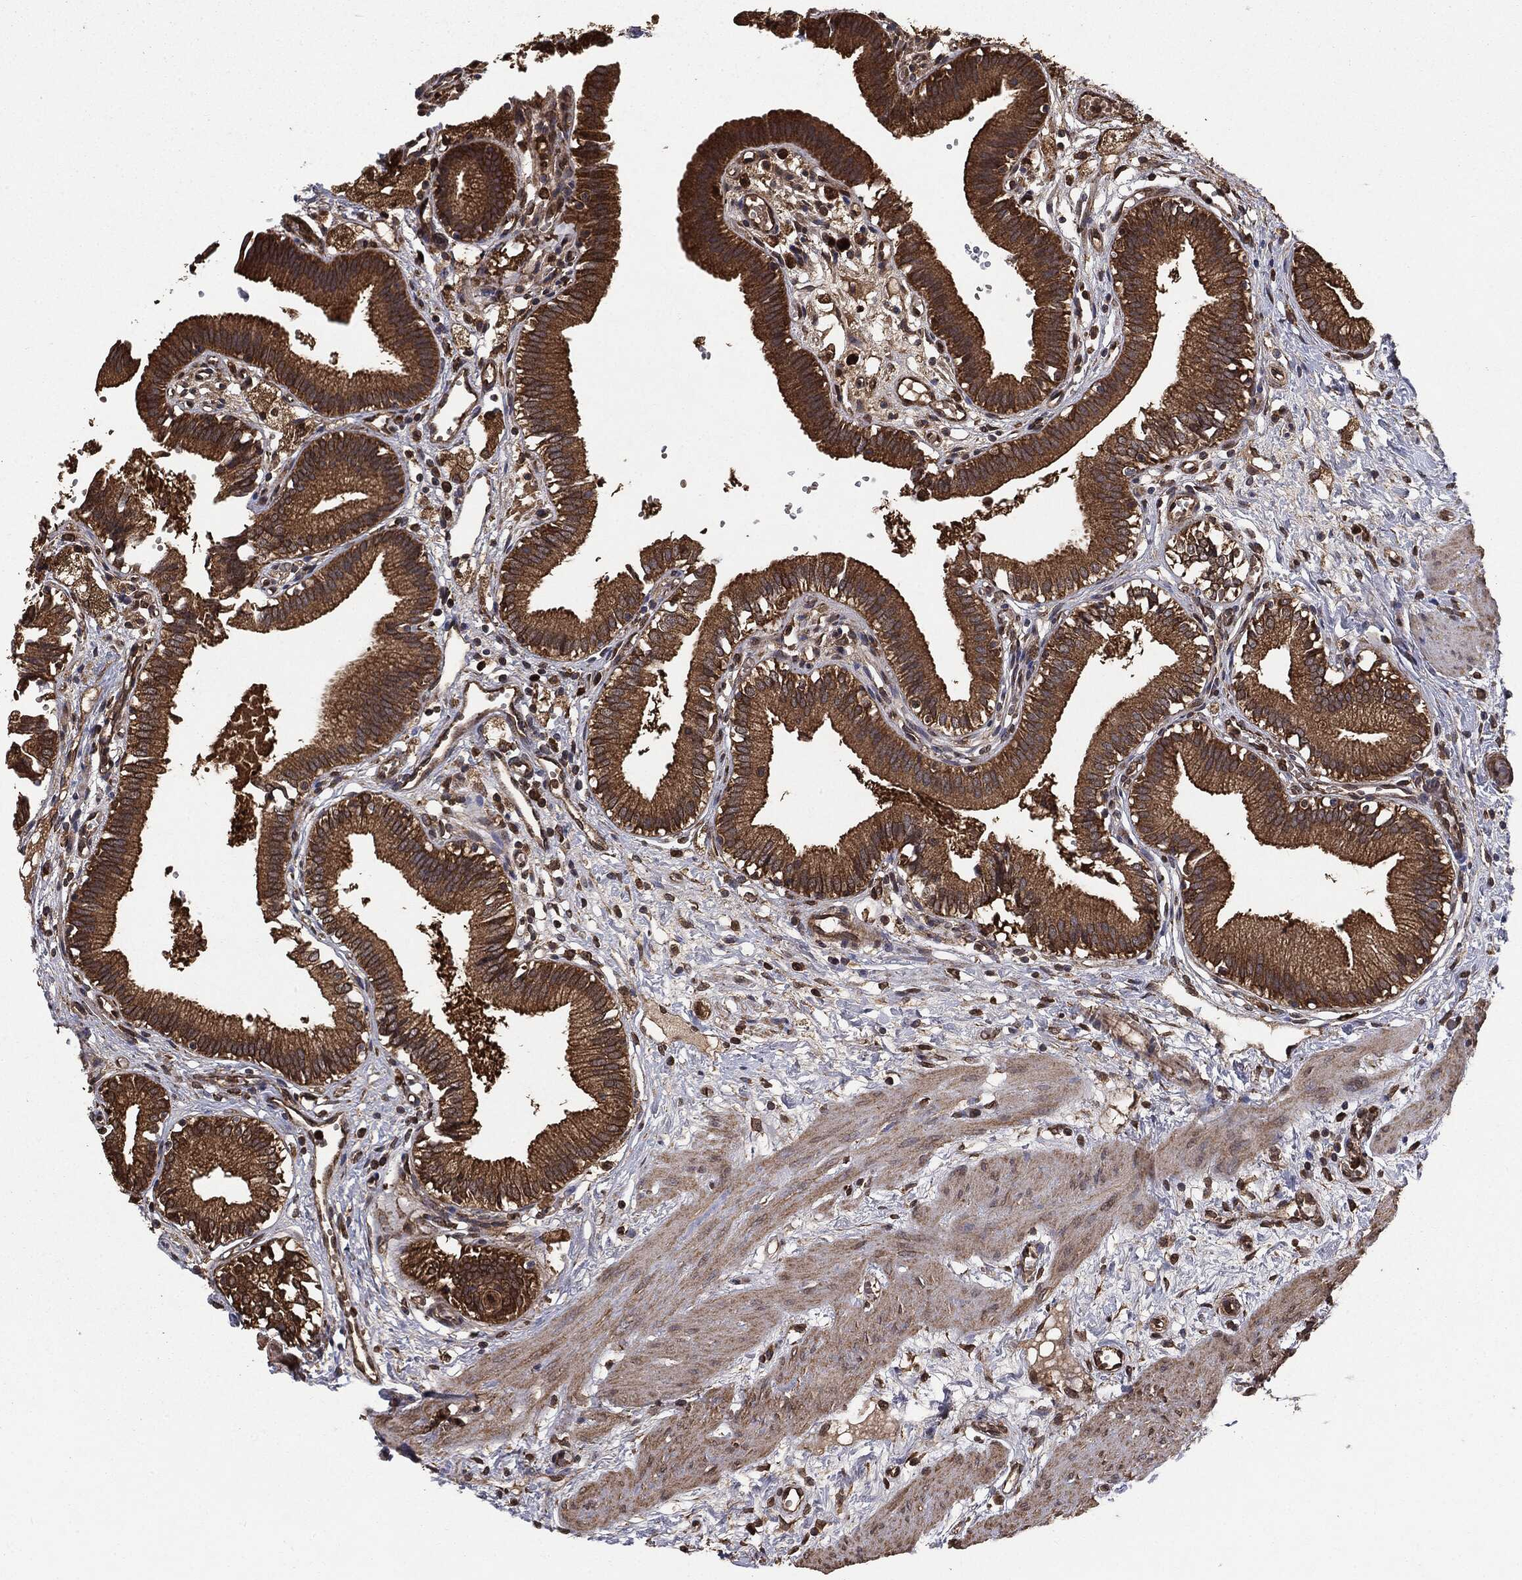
{"staining": {"intensity": "strong", "quantity": ">75%", "location": "cytoplasmic/membranous"}, "tissue": "gallbladder", "cell_type": "Glandular cells", "image_type": "normal", "snomed": [{"axis": "morphology", "description": "Normal tissue, NOS"}, {"axis": "topography", "description": "Gallbladder"}], "caption": "Approximately >75% of glandular cells in benign human gallbladder display strong cytoplasmic/membranous protein positivity as visualized by brown immunohistochemical staining.", "gene": "NME1", "patient": {"sex": "female", "age": 24}}